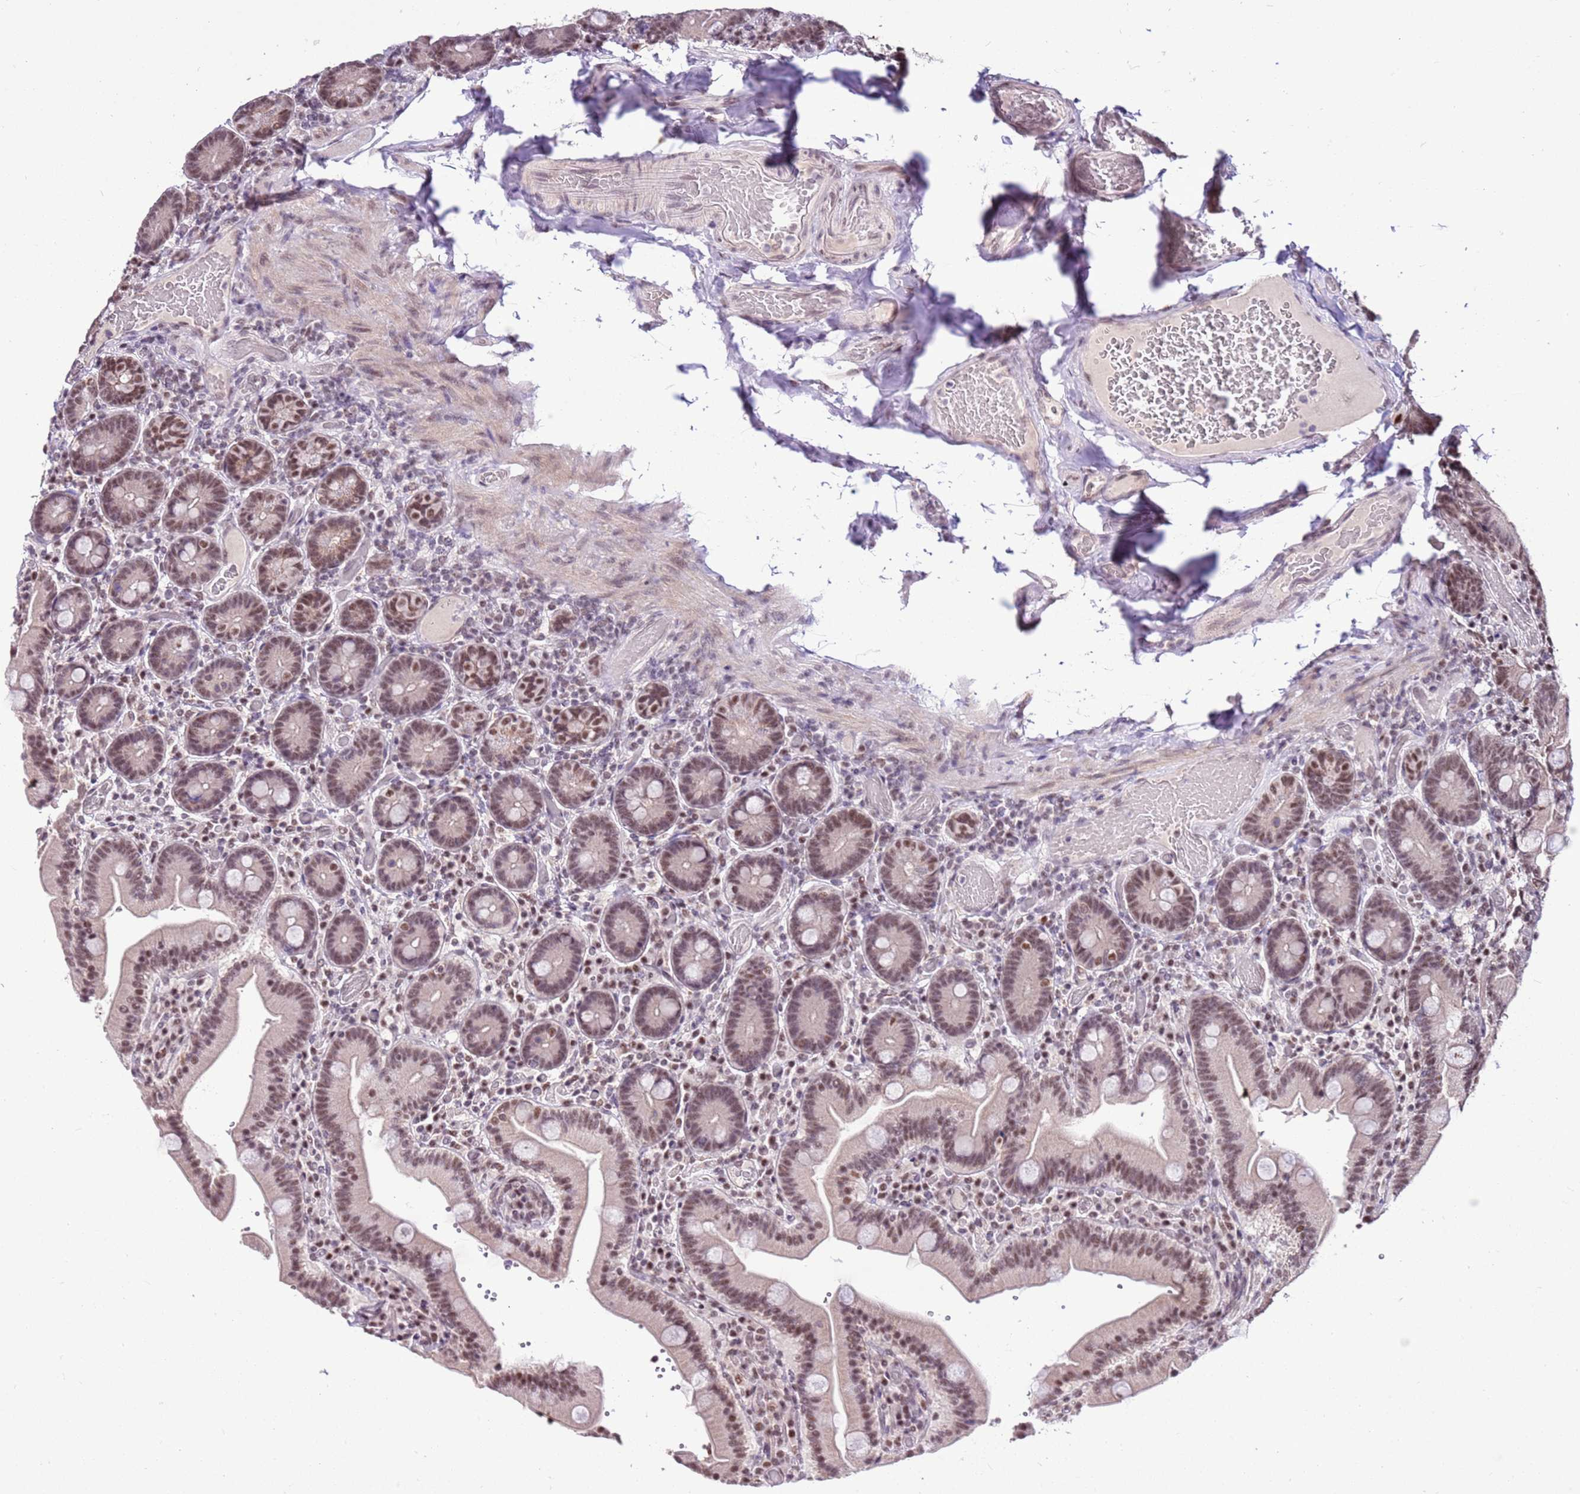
{"staining": {"intensity": "moderate", "quantity": ">75%", "location": "nuclear"}, "tissue": "duodenum", "cell_type": "Glandular cells", "image_type": "normal", "snomed": [{"axis": "morphology", "description": "Normal tissue, NOS"}, {"axis": "topography", "description": "Duodenum"}], "caption": "DAB (3,3'-diaminobenzidine) immunohistochemical staining of benign duodenum demonstrates moderate nuclear protein staining in about >75% of glandular cells.", "gene": "AKAP8L", "patient": {"sex": "female", "age": 62}}